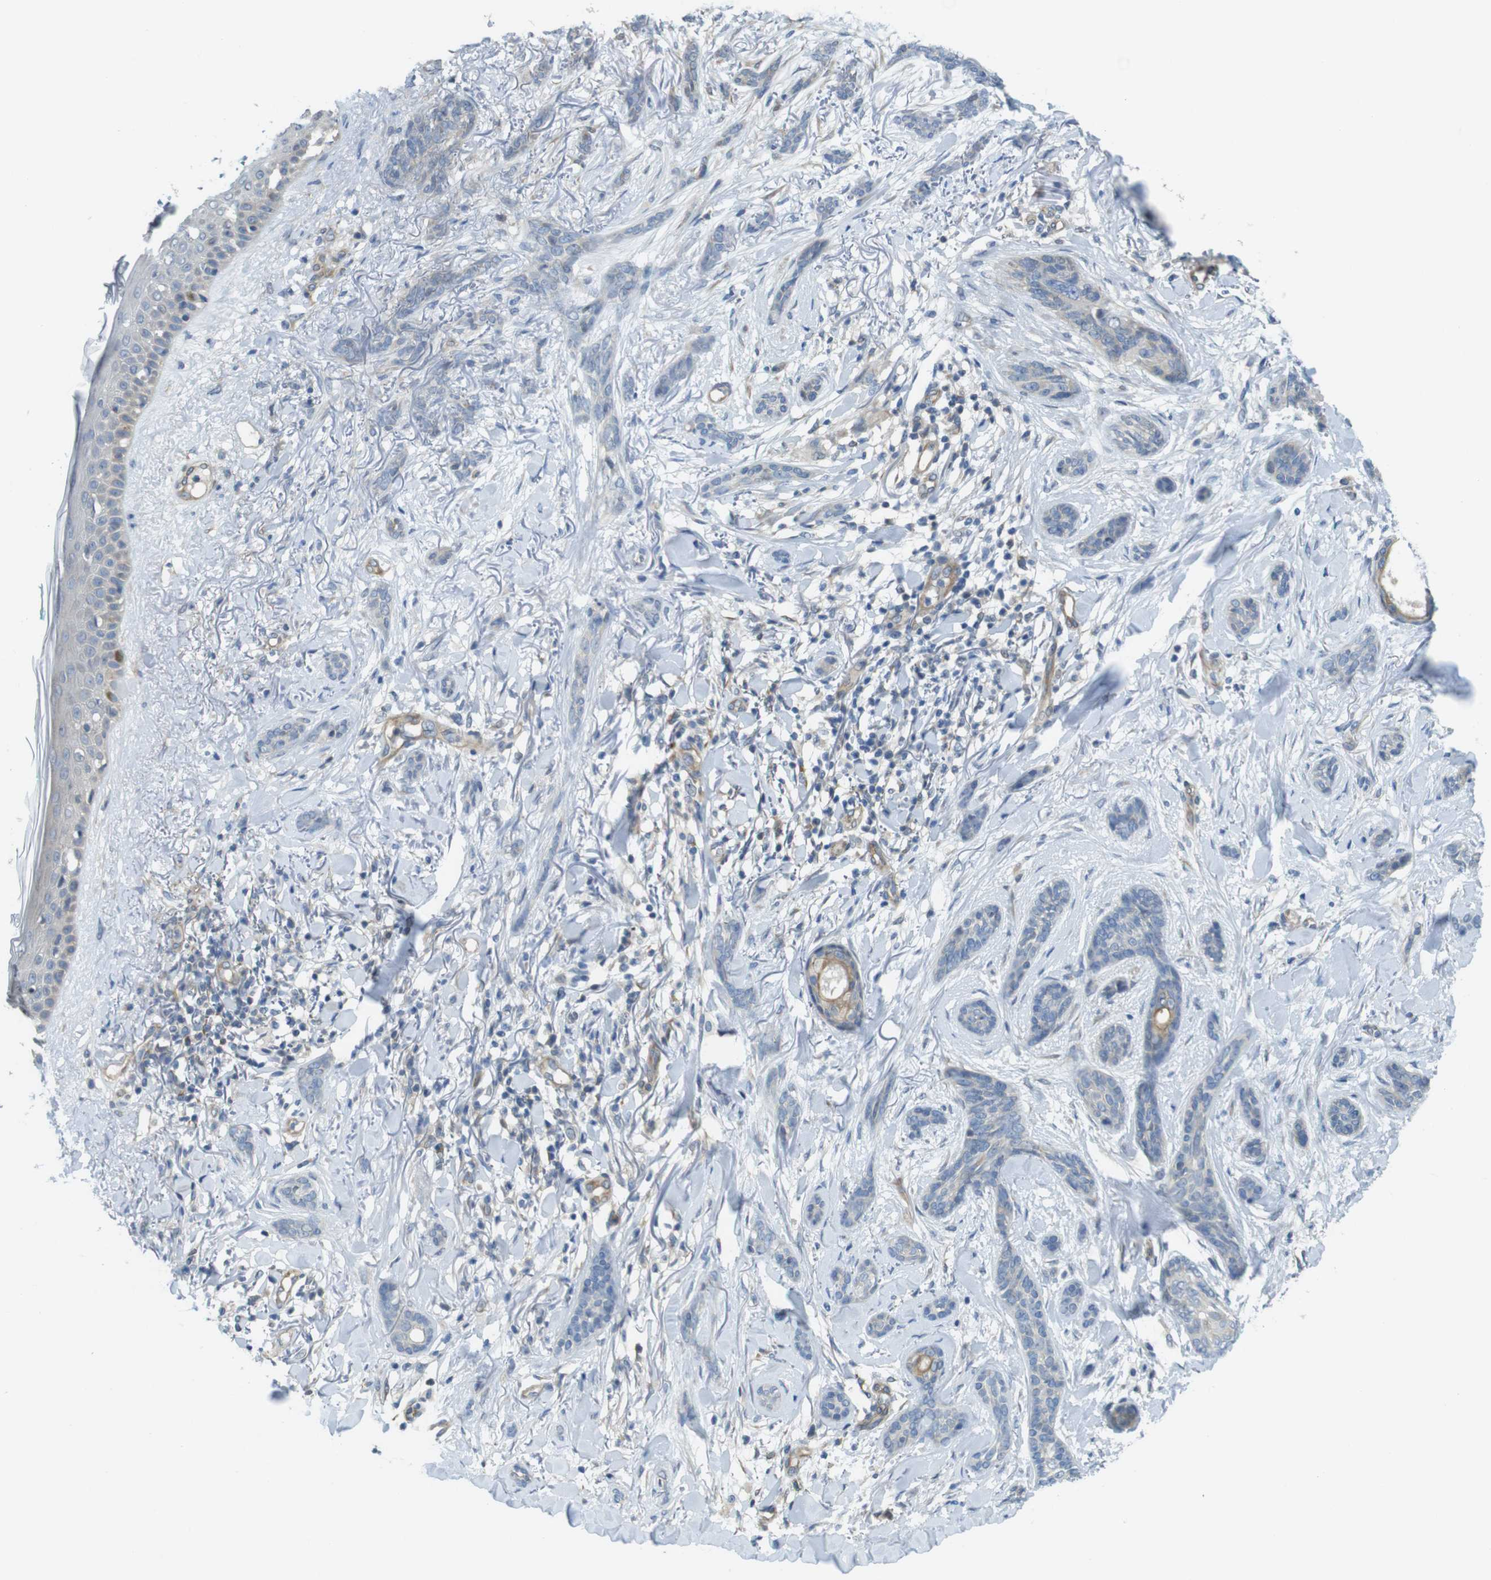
{"staining": {"intensity": "negative", "quantity": "none", "location": "none"}, "tissue": "skin cancer", "cell_type": "Tumor cells", "image_type": "cancer", "snomed": [{"axis": "morphology", "description": "Basal cell carcinoma"}, {"axis": "morphology", "description": "Adnexal tumor, benign"}, {"axis": "topography", "description": "Skin"}], "caption": "Protein analysis of skin cancer (basal cell carcinoma) reveals no significant expression in tumor cells.", "gene": "ABHD15", "patient": {"sex": "female", "age": 42}}